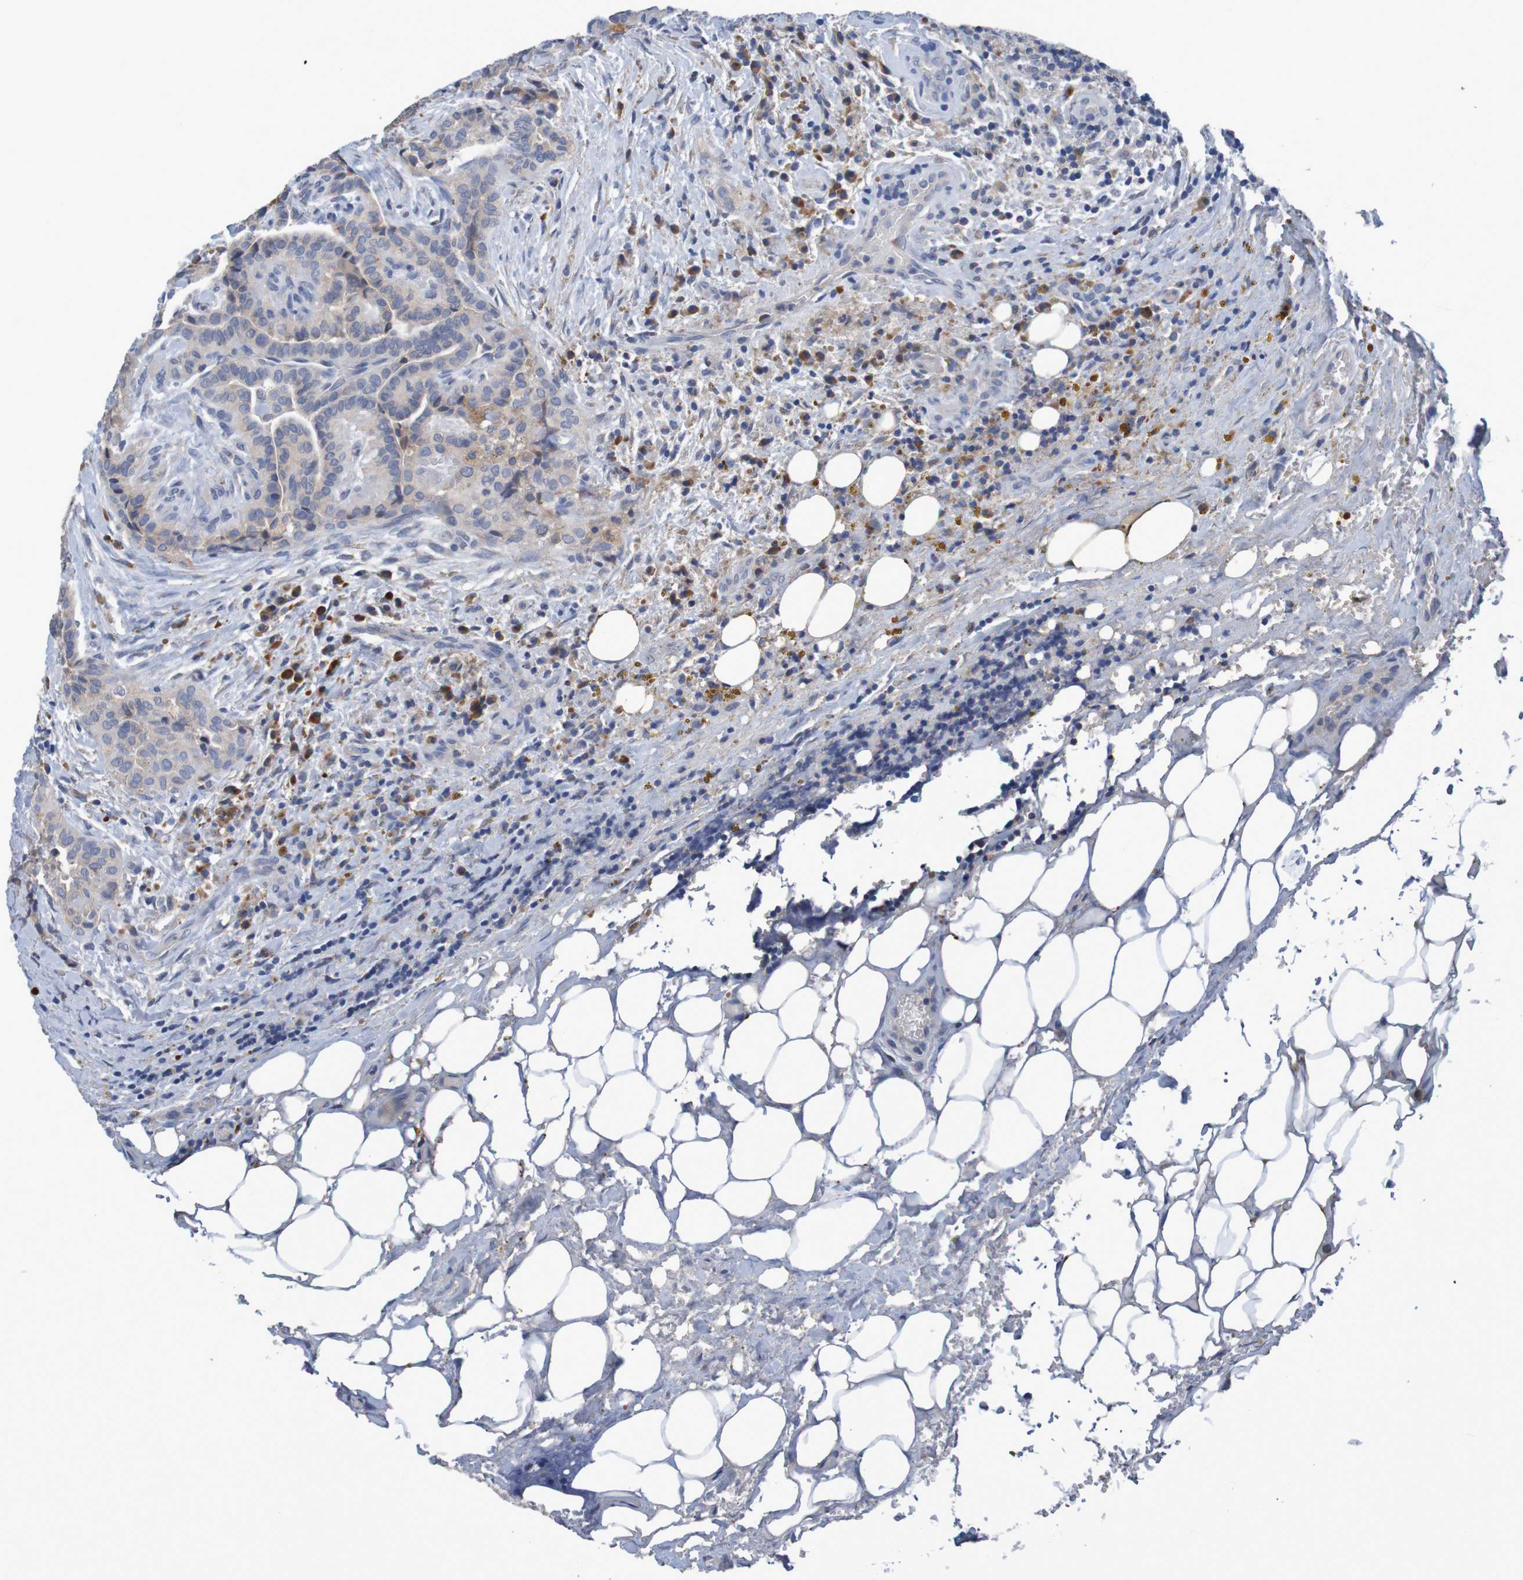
{"staining": {"intensity": "weak", "quantity": ">75%", "location": "cytoplasmic/membranous"}, "tissue": "thyroid cancer", "cell_type": "Tumor cells", "image_type": "cancer", "snomed": [{"axis": "morphology", "description": "Papillary adenocarcinoma, NOS"}, {"axis": "topography", "description": "Thyroid gland"}], "caption": "About >75% of tumor cells in thyroid cancer (papillary adenocarcinoma) reveal weak cytoplasmic/membranous protein positivity as visualized by brown immunohistochemical staining.", "gene": "LTA", "patient": {"sex": "male", "age": 77}}